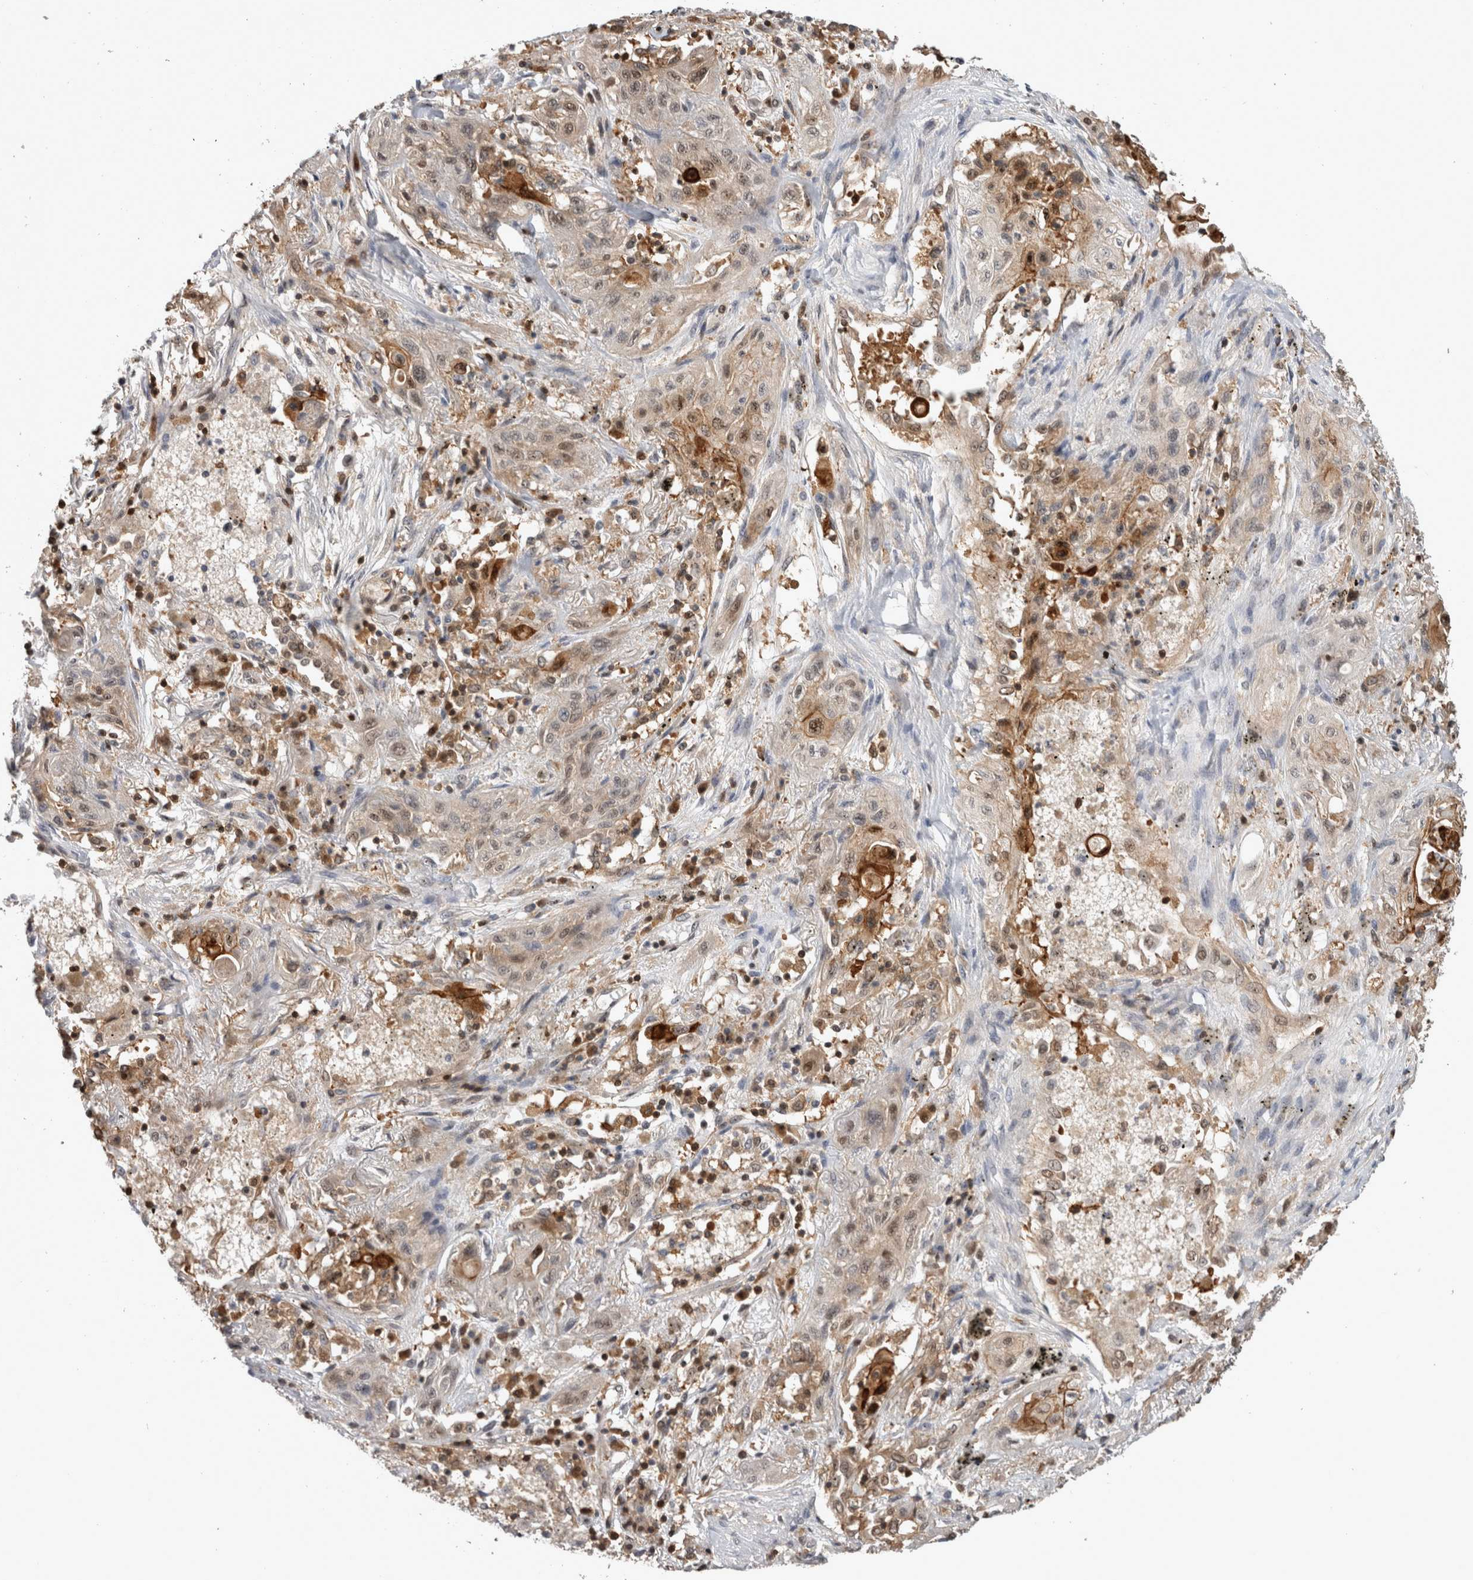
{"staining": {"intensity": "weak", "quantity": "25%-75%", "location": "cytoplasmic/membranous,nuclear"}, "tissue": "lung cancer", "cell_type": "Tumor cells", "image_type": "cancer", "snomed": [{"axis": "morphology", "description": "Squamous cell carcinoma, NOS"}, {"axis": "topography", "description": "Lung"}], "caption": "Squamous cell carcinoma (lung) tissue demonstrates weak cytoplasmic/membranous and nuclear staining in about 25%-75% of tumor cells, visualized by immunohistochemistry.", "gene": "TDRD7", "patient": {"sex": "female", "age": 47}}